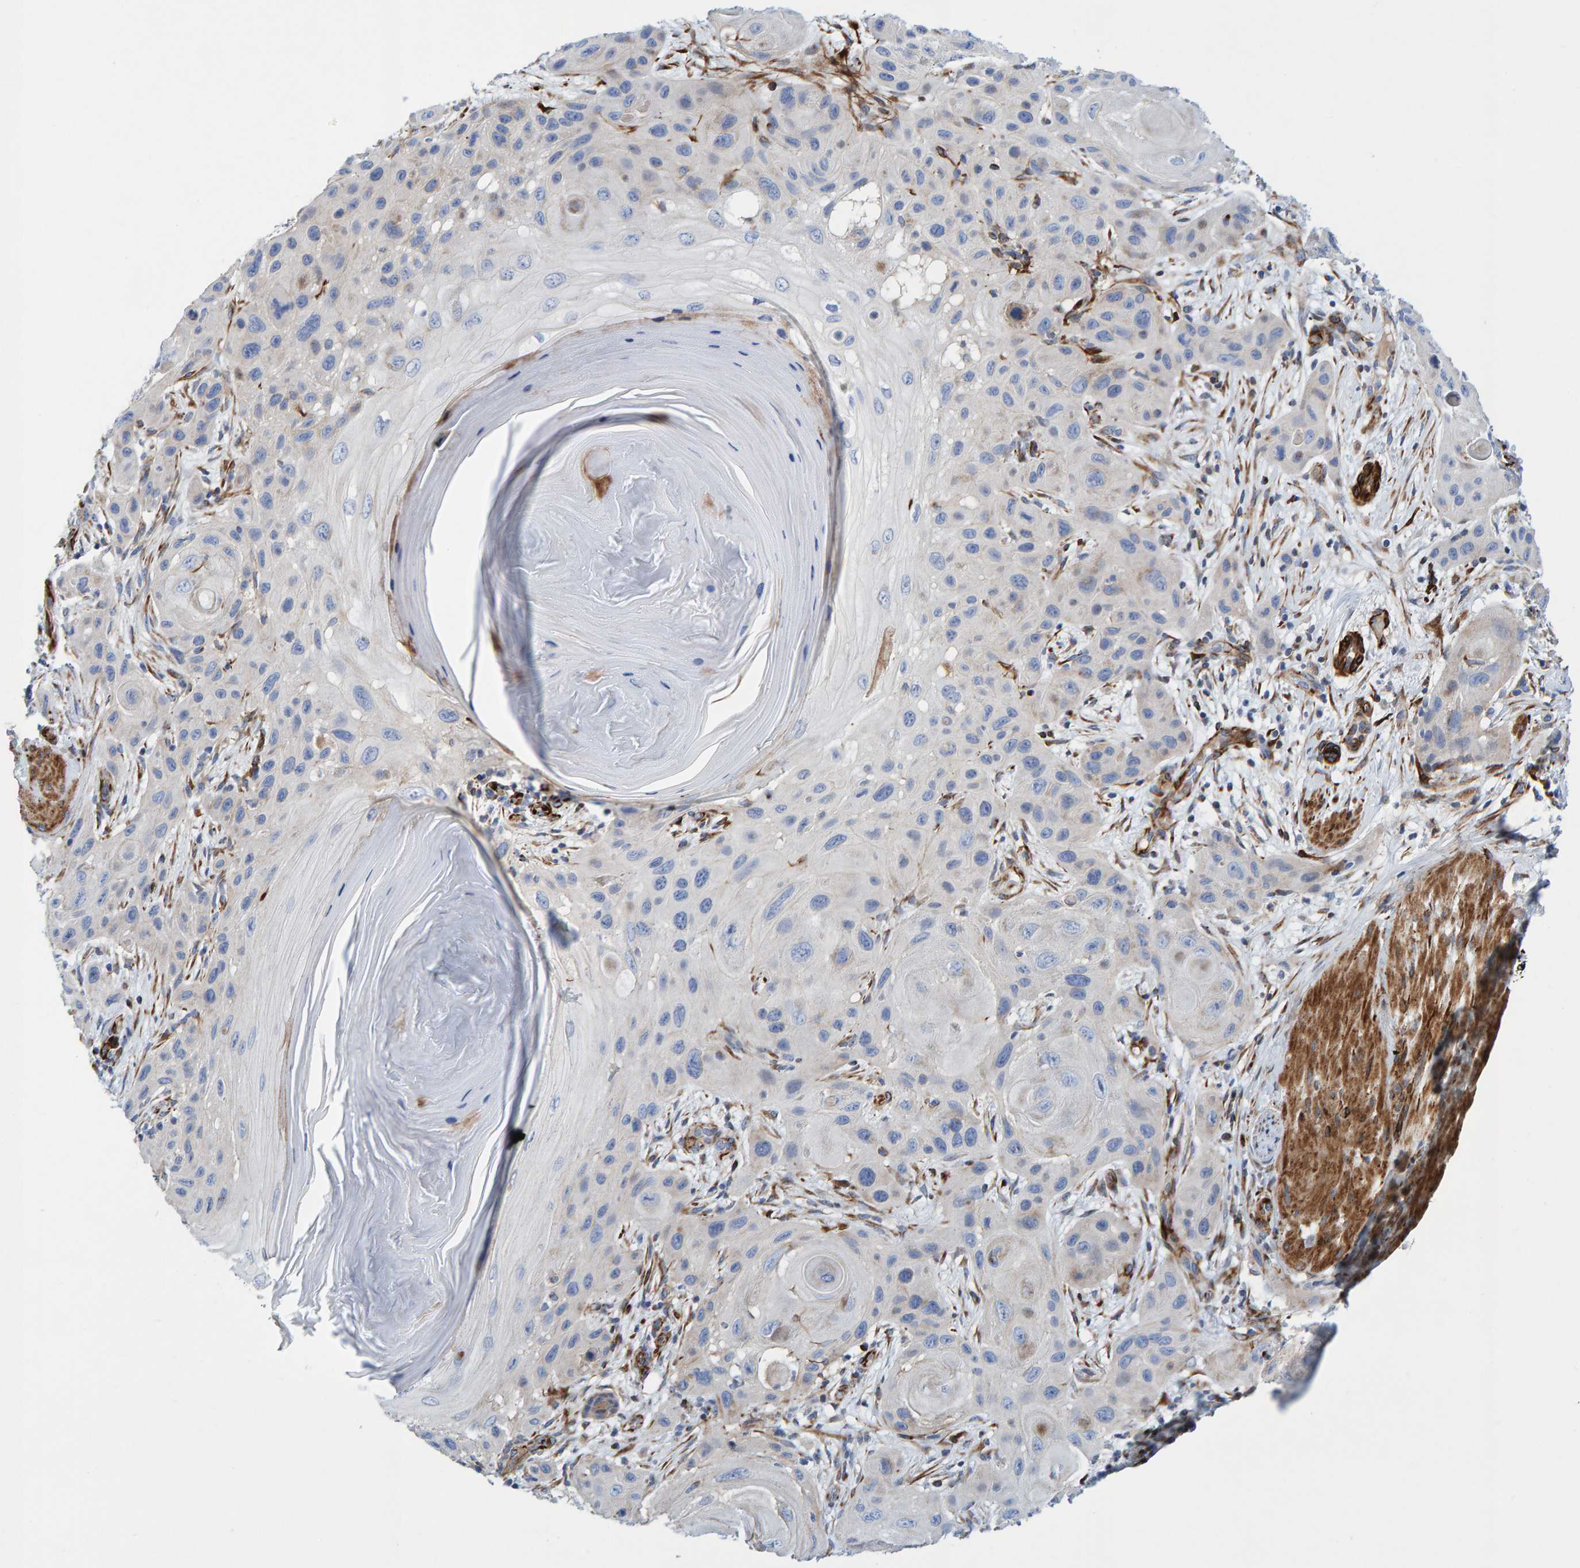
{"staining": {"intensity": "negative", "quantity": "none", "location": "none"}, "tissue": "skin cancer", "cell_type": "Tumor cells", "image_type": "cancer", "snomed": [{"axis": "morphology", "description": "Squamous cell carcinoma, NOS"}, {"axis": "topography", "description": "Skin"}], "caption": "A high-resolution micrograph shows immunohistochemistry staining of skin cancer, which demonstrates no significant staining in tumor cells.", "gene": "POLG2", "patient": {"sex": "female", "age": 96}}